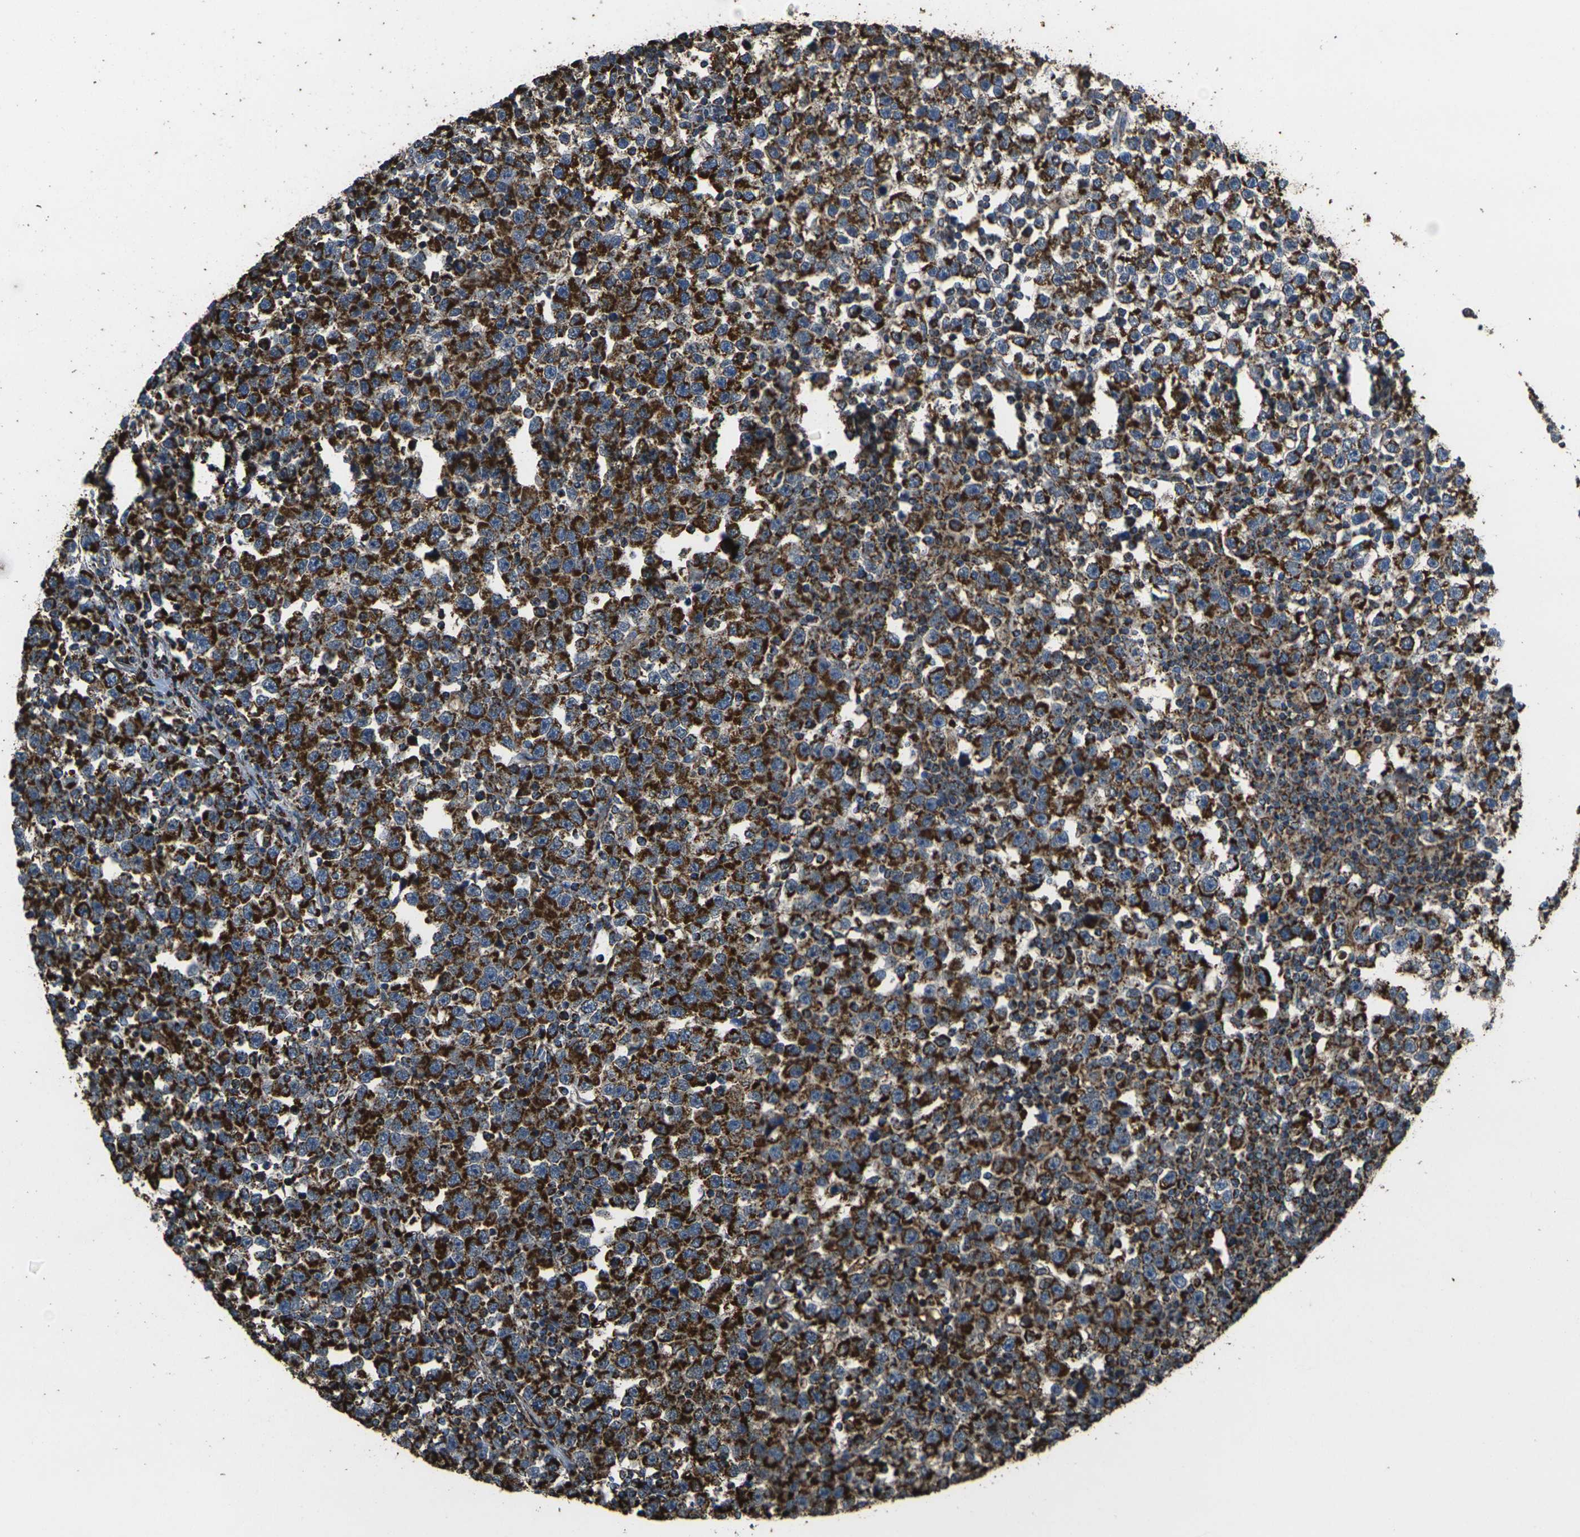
{"staining": {"intensity": "strong", "quantity": ">75%", "location": "cytoplasmic/membranous"}, "tissue": "testis cancer", "cell_type": "Tumor cells", "image_type": "cancer", "snomed": [{"axis": "morphology", "description": "Seminoma, NOS"}, {"axis": "topography", "description": "Testis"}], "caption": "Tumor cells reveal high levels of strong cytoplasmic/membranous expression in approximately >75% of cells in human testis cancer (seminoma). The protein is stained brown, and the nuclei are stained in blue (DAB (3,3'-diaminobenzidine) IHC with brightfield microscopy, high magnification).", "gene": "KLHL5", "patient": {"sex": "male", "age": 43}}